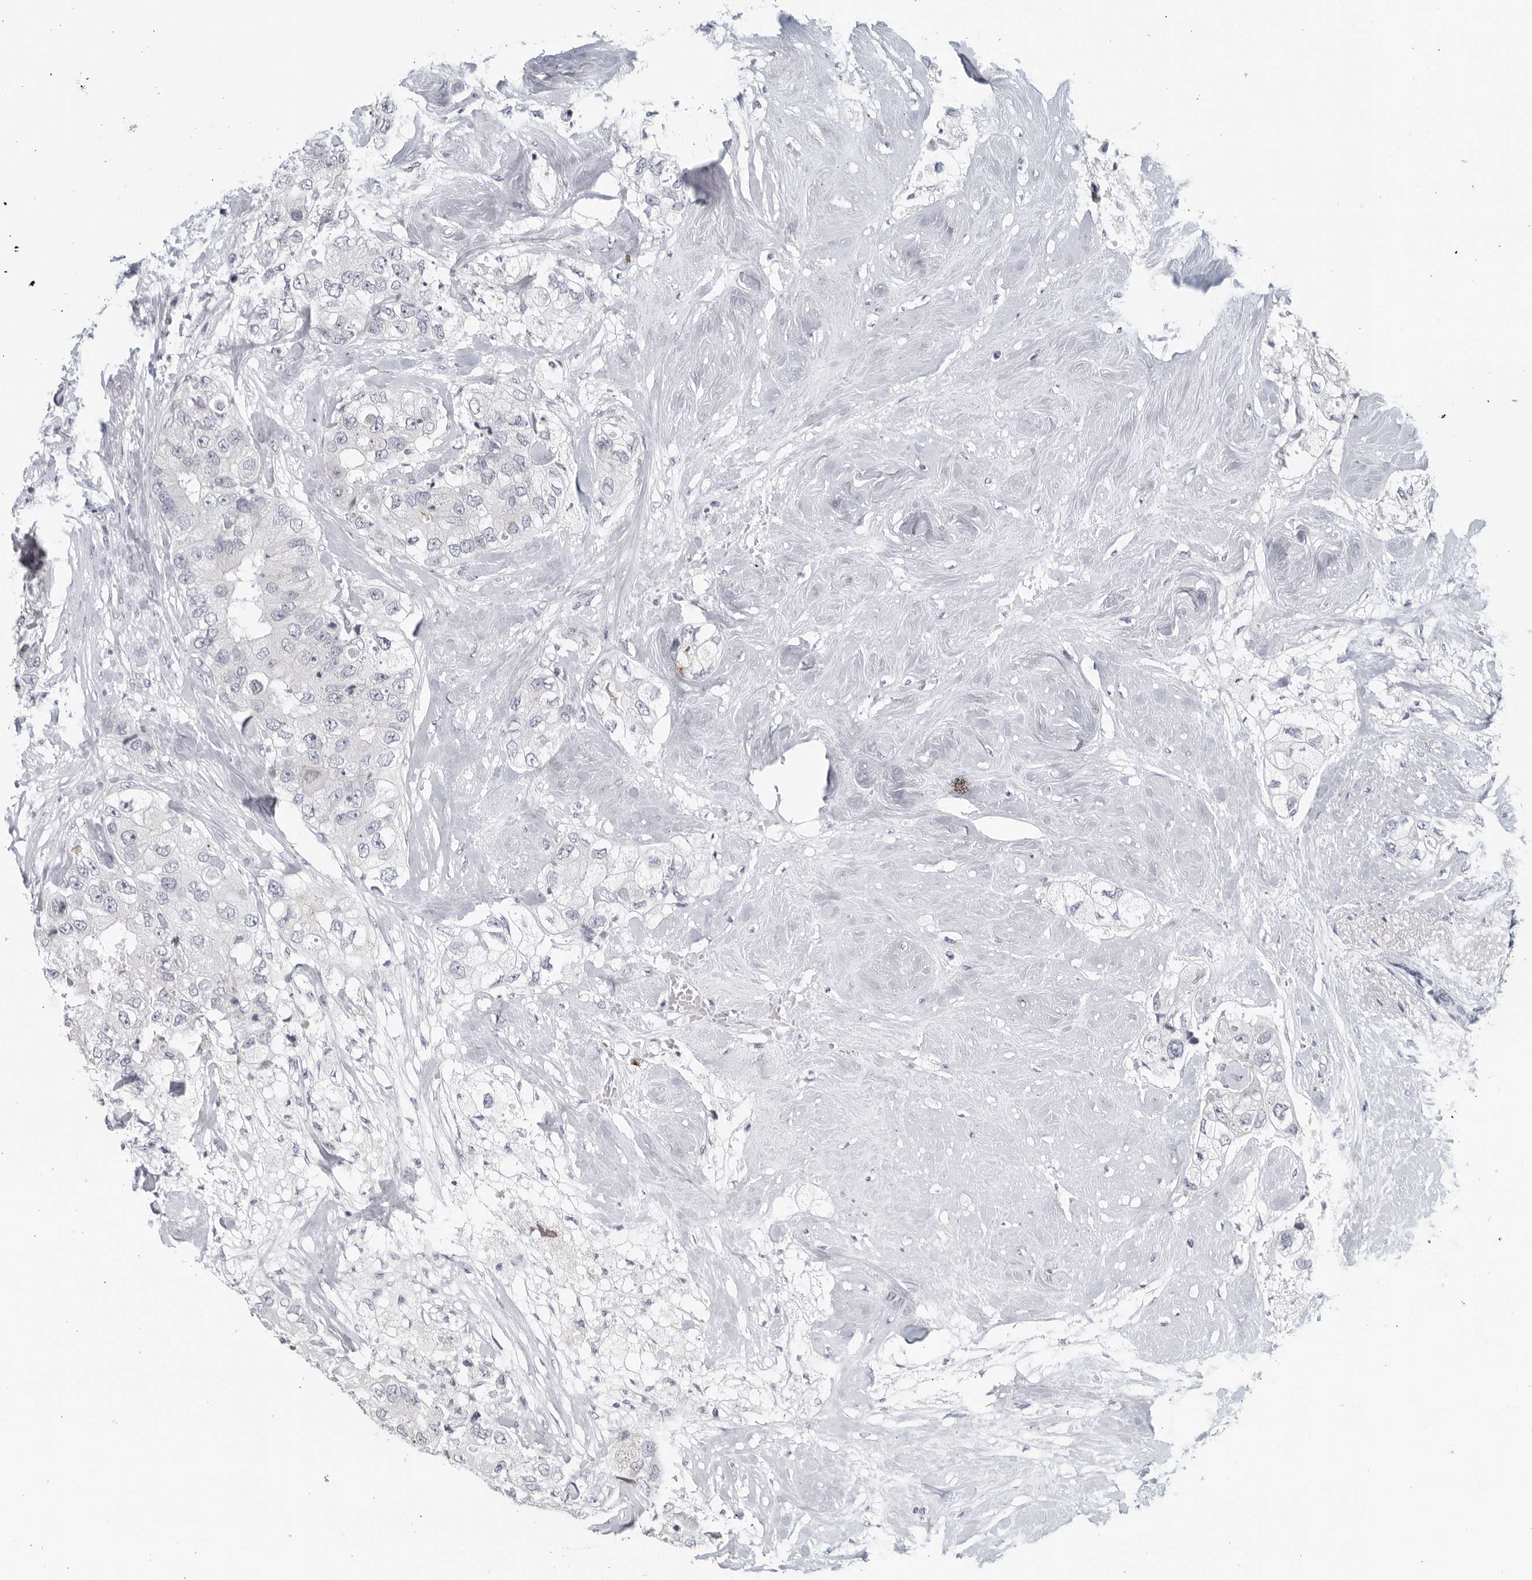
{"staining": {"intensity": "negative", "quantity": "none", "location": "none"}, "tissue": "breast cancer", "cell_type": "Tumor cells", "image_type": "cancer", "snomed": [{"axis": "morphology", "description": "Duct carcinoma"}, {"axis": "topography", "description": "Breast"}], "caption": "Protein analysis of breast cancer shows no significant positivity in tumor cells.", "gene": "MATN1", "patient": {"sex": "female", "age": 62}}